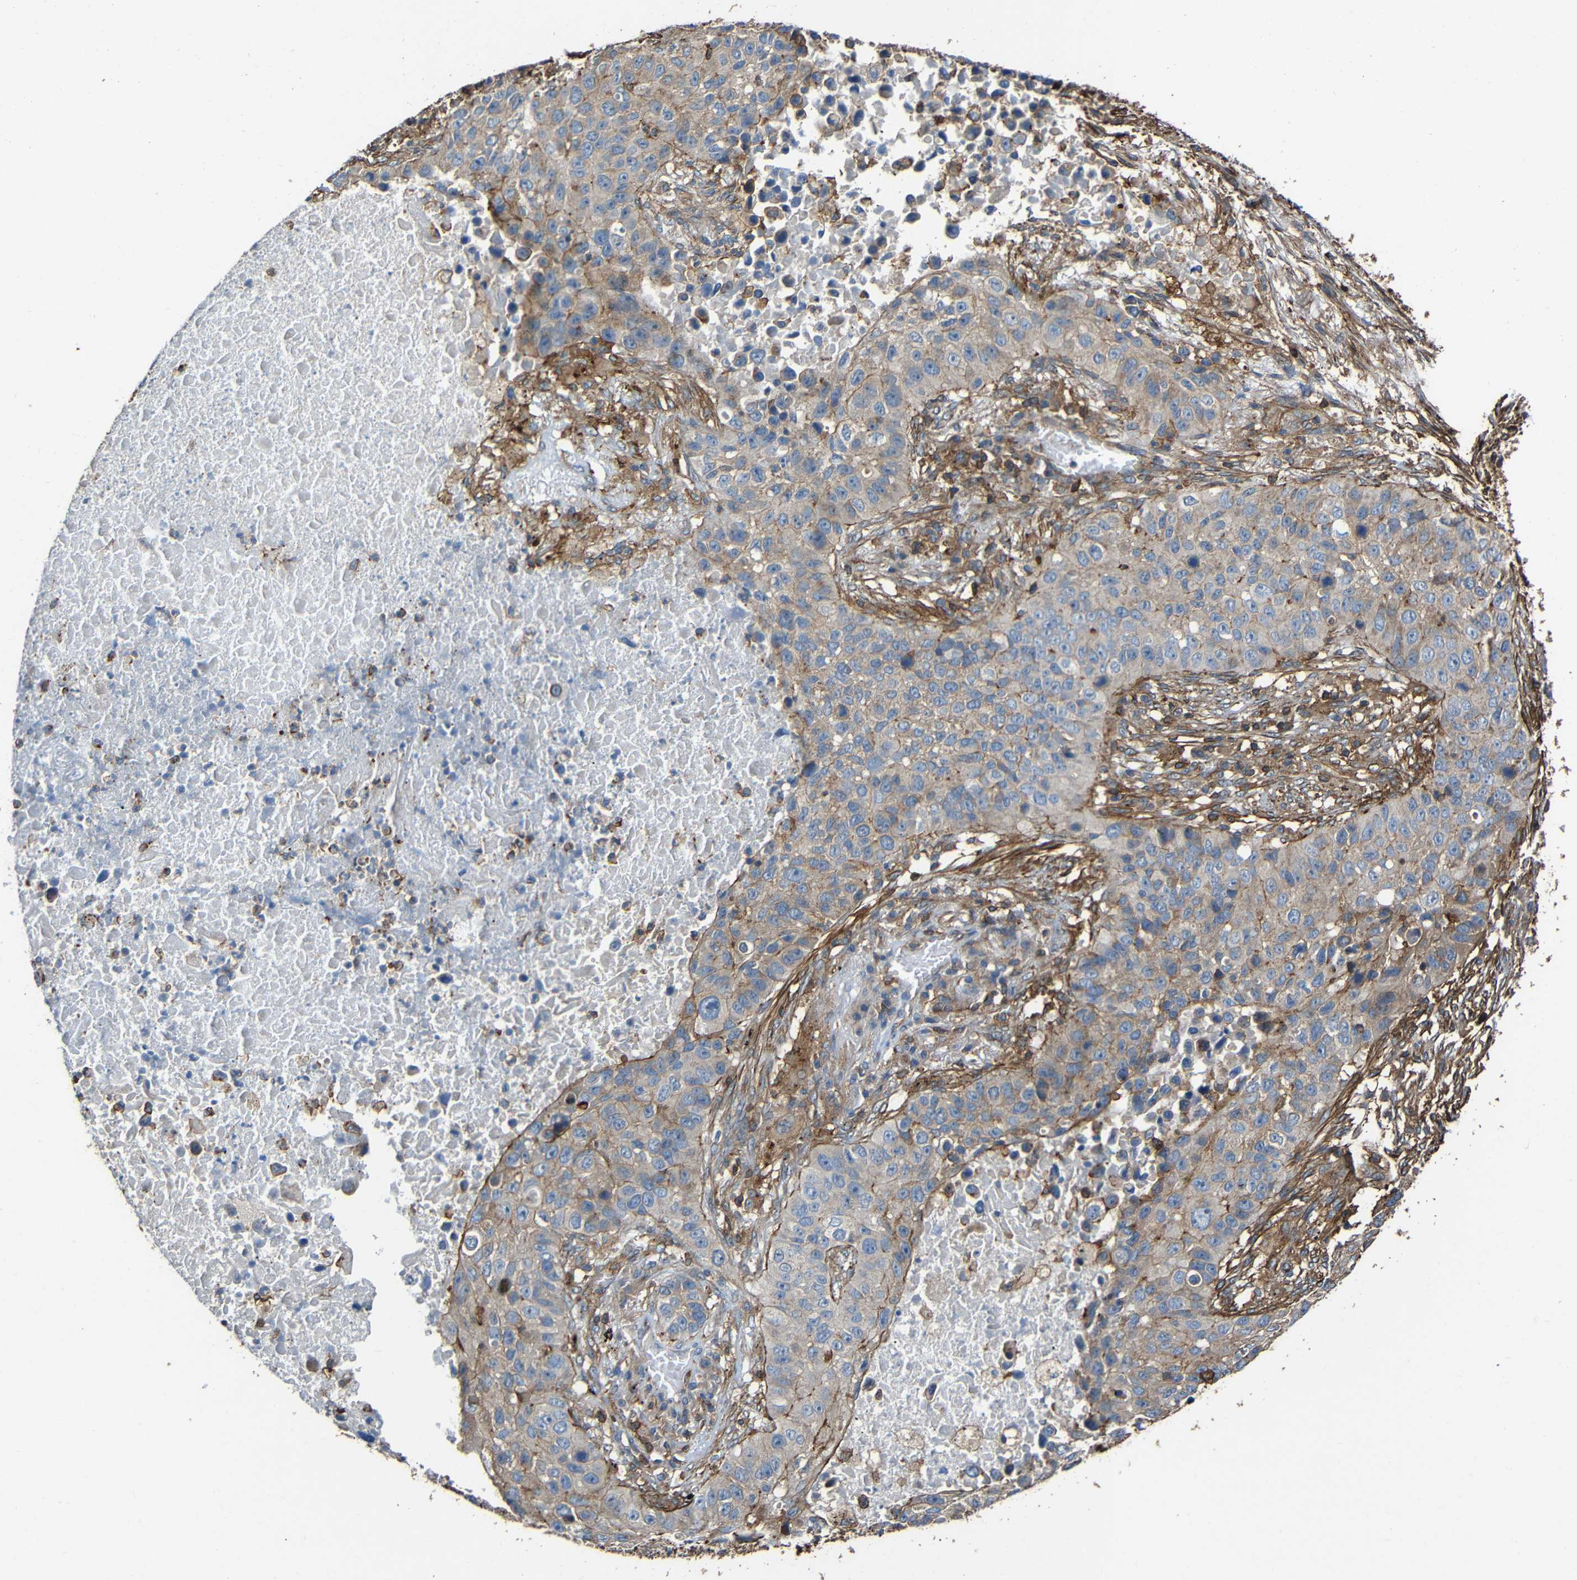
{"staining": {"intensity": "weak", "quantity": "<25%", "location": "cytoplasmic/membranous"}, "tissue": "lung cancer", "cell_type": "Tumor cells", "image_type": "cancer", "snomed": [{"axis": "morphology", "description": "Squamous cell carcinoma, NOS"}, {"axis": "topography", "description": "Lung"}], "caption": "An immunohistochemistry photomicrograph of lung cancer is shown. There is no staining in tumor cells of lung cancer.", "gene": "RHOT2", "patient": {"sex": "male", "age": 57}}